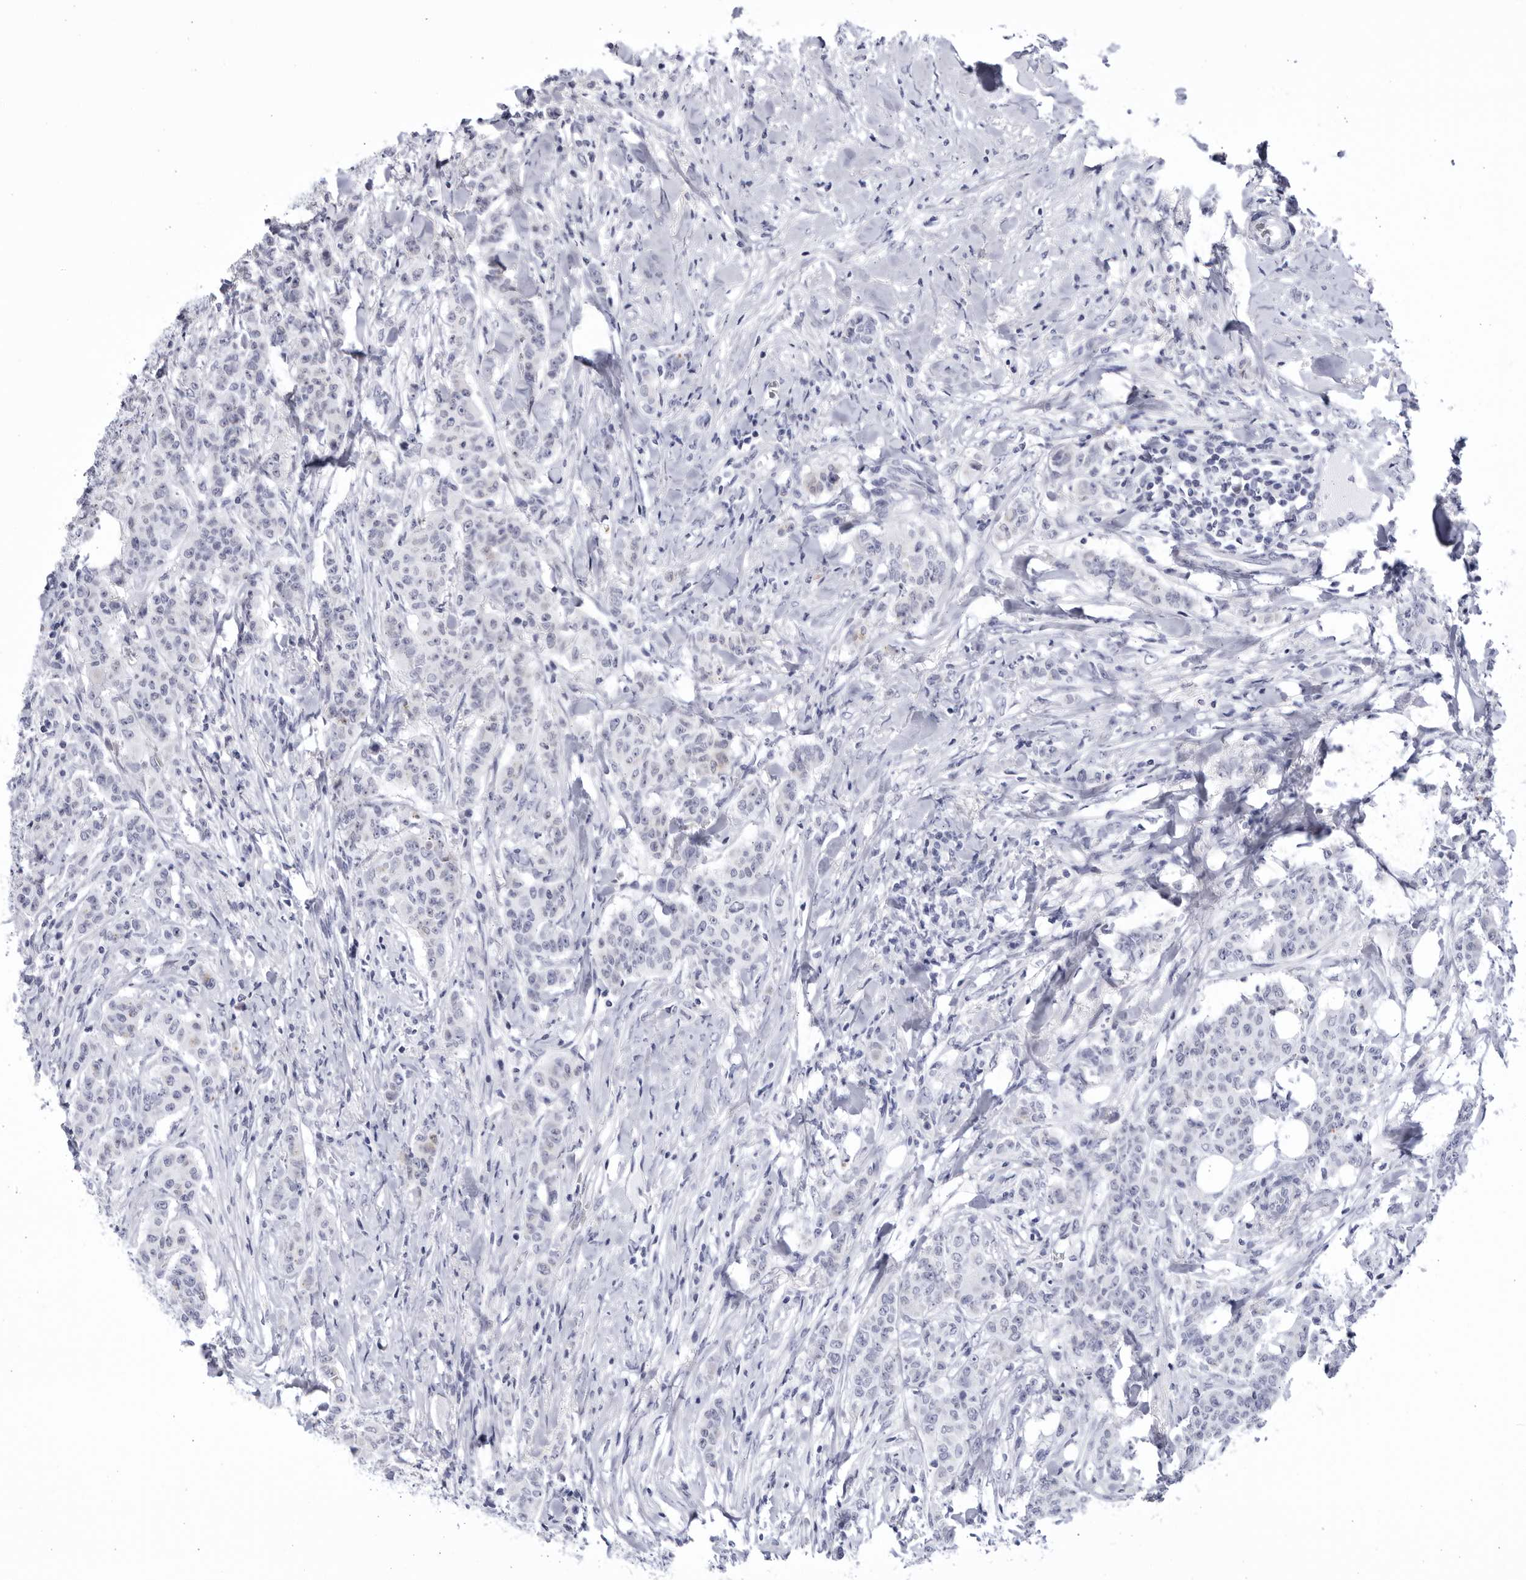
{"staining": {"intensity": "negative", "quantity": "none", "location": "none"}, "tissue": "breast cancer", "cell_type": "Tumor cells", "image_type": "cancer", "snomed": [{"axis": "morphology", "description": "Duct carcinoma"}, {"axis": "topography", "description": "Breast"}], "caption": "Tumor cells are negative for brown protein staining in breast cancer. (DAB (3,3'-diaminobenzidine) IHC, high magnification).", "gene": "CCDC181", "patient": {"sex": "female", "age": 40}}